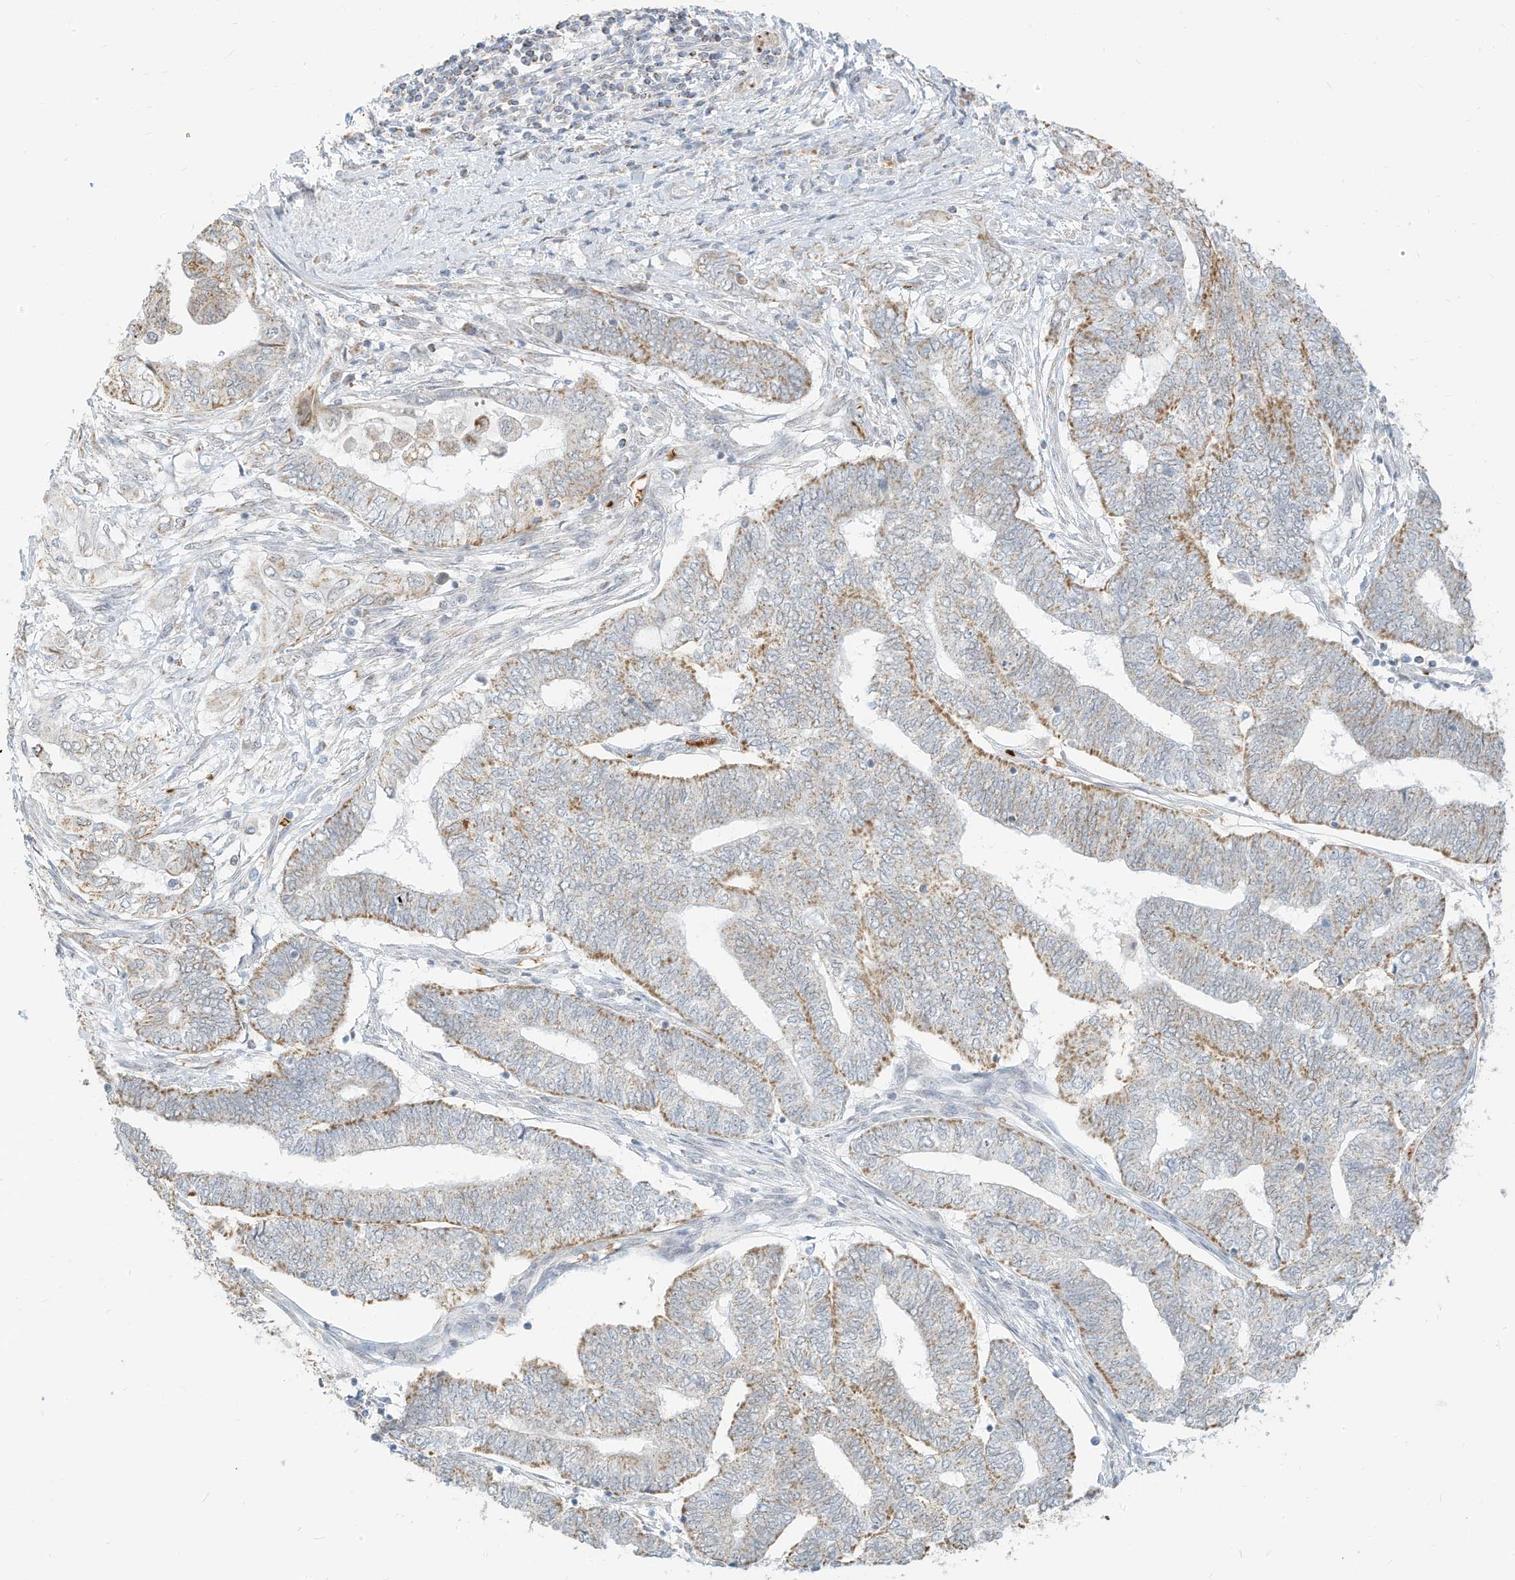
{"staining": {"intensity": "moderate", "quantity": ">75%", "location": "cytoplasmic/membranous"}, "tissue": "endometrial cancer", "cell_type": "Tumor cells", "image_type": "cancer", "snomed": [{"axis": "morphology", "description": "Adenocarcinoma, NOS"}, {"axis": "topography", "description": "Uterus"}, {"axis": "topography", "description": "Endometrium"}], "caption": "Human endometrial cancer stained for a protein (brown) reveals moderate cytoplasmic/membranous positive expression in approximately >75% of tumor cells.", "gene": "MTUS2", "patient": {"sex": "female", "age": 70}}